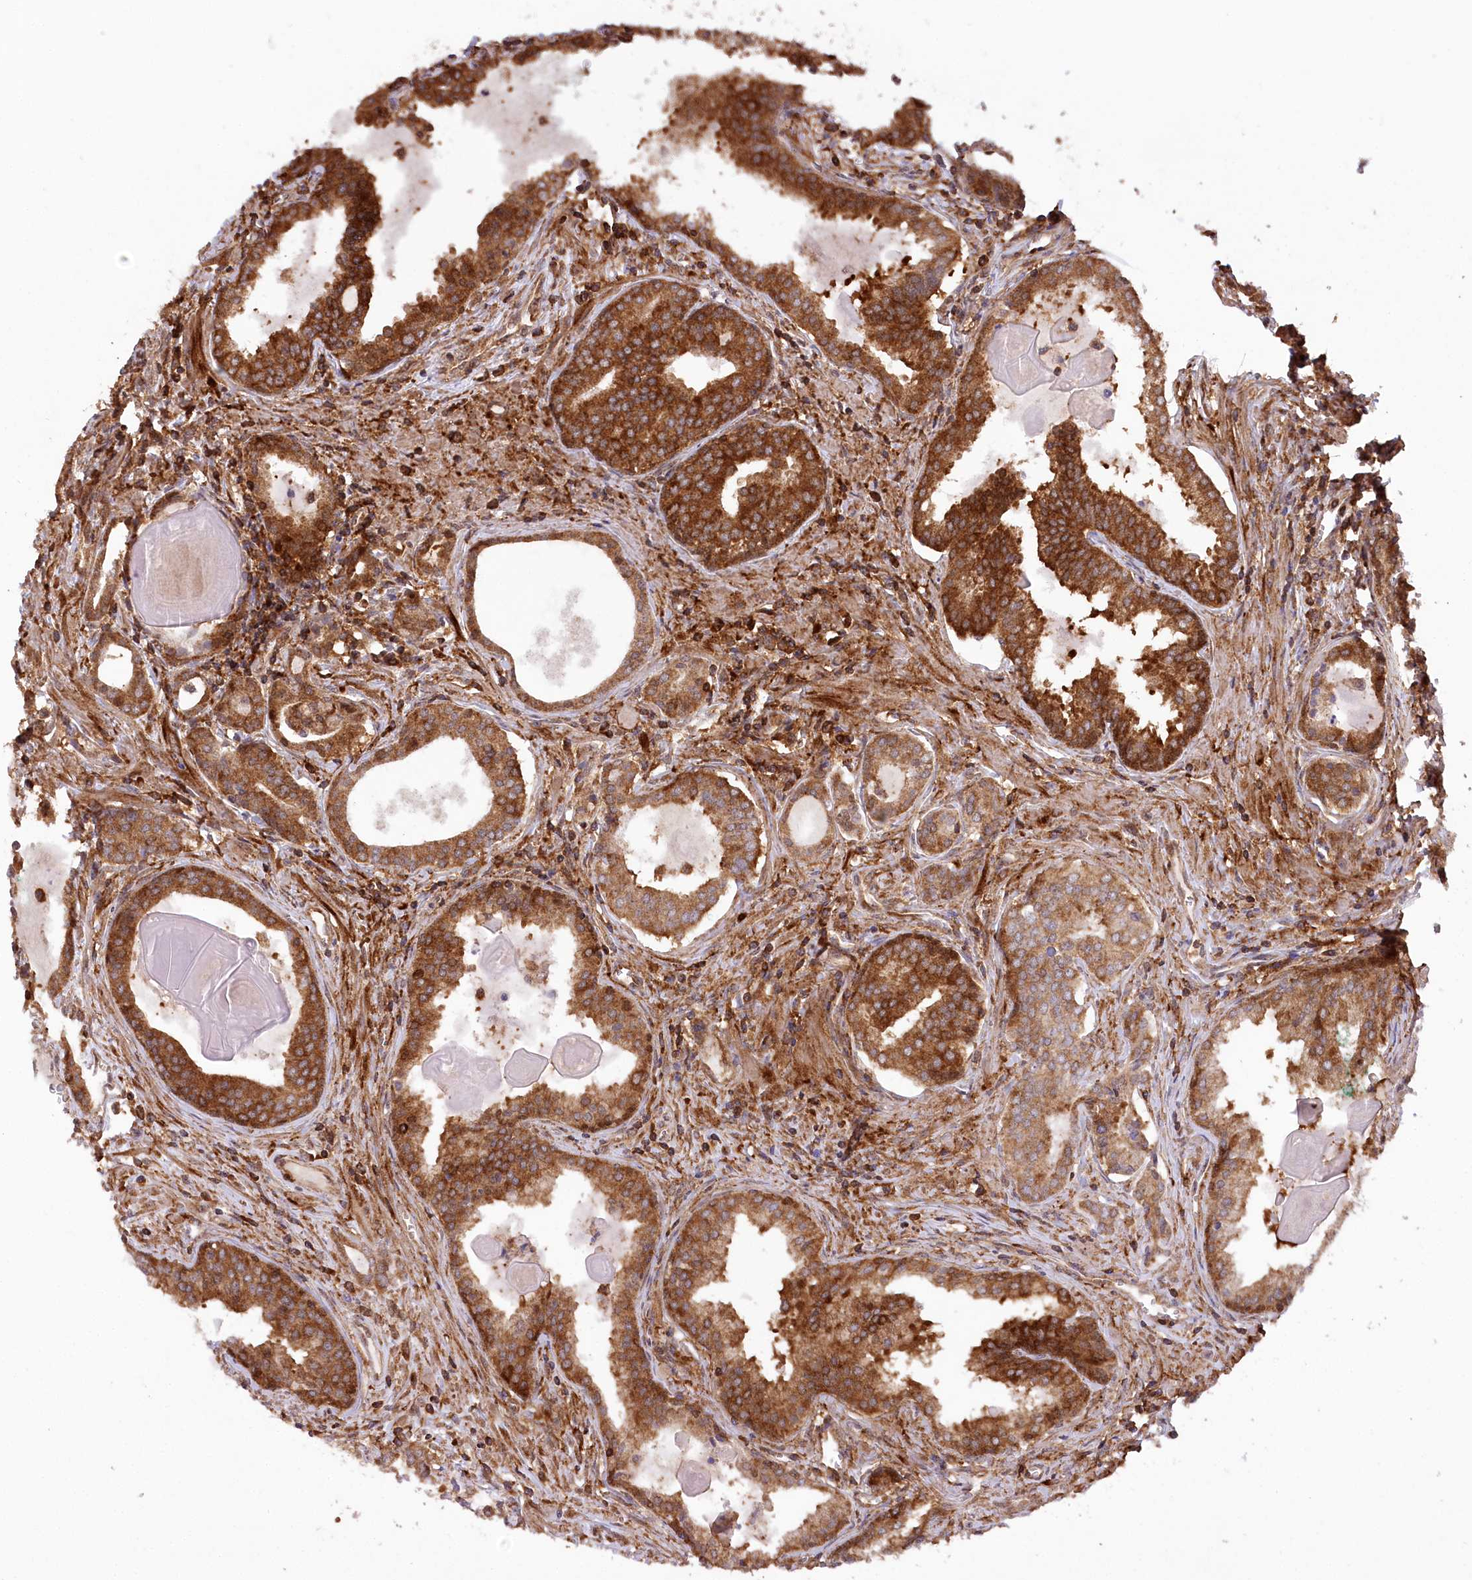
{"staining": {"intensity": "strong", "quantity": ">75%", "location": "cytoplasmic/membranous"}, "tissue": "prostate cancer", "cell_type": "Tumor cells", "image_type": "cancer", "snomed": [{"axis": "morphology", "description": "Adenocarcinoma, High grade"}, {"axis": "topography", "description": "Prostate"}], "caption": "Strong cytoplasmic/membranous positivity for a protein is identified in approximately >75% of tumor cells of prostate cancer (adenocarcinoma (high-grade)) using IHC.", "gene": "CCDC91", "patient": {"sex": "male", "age": 68}}